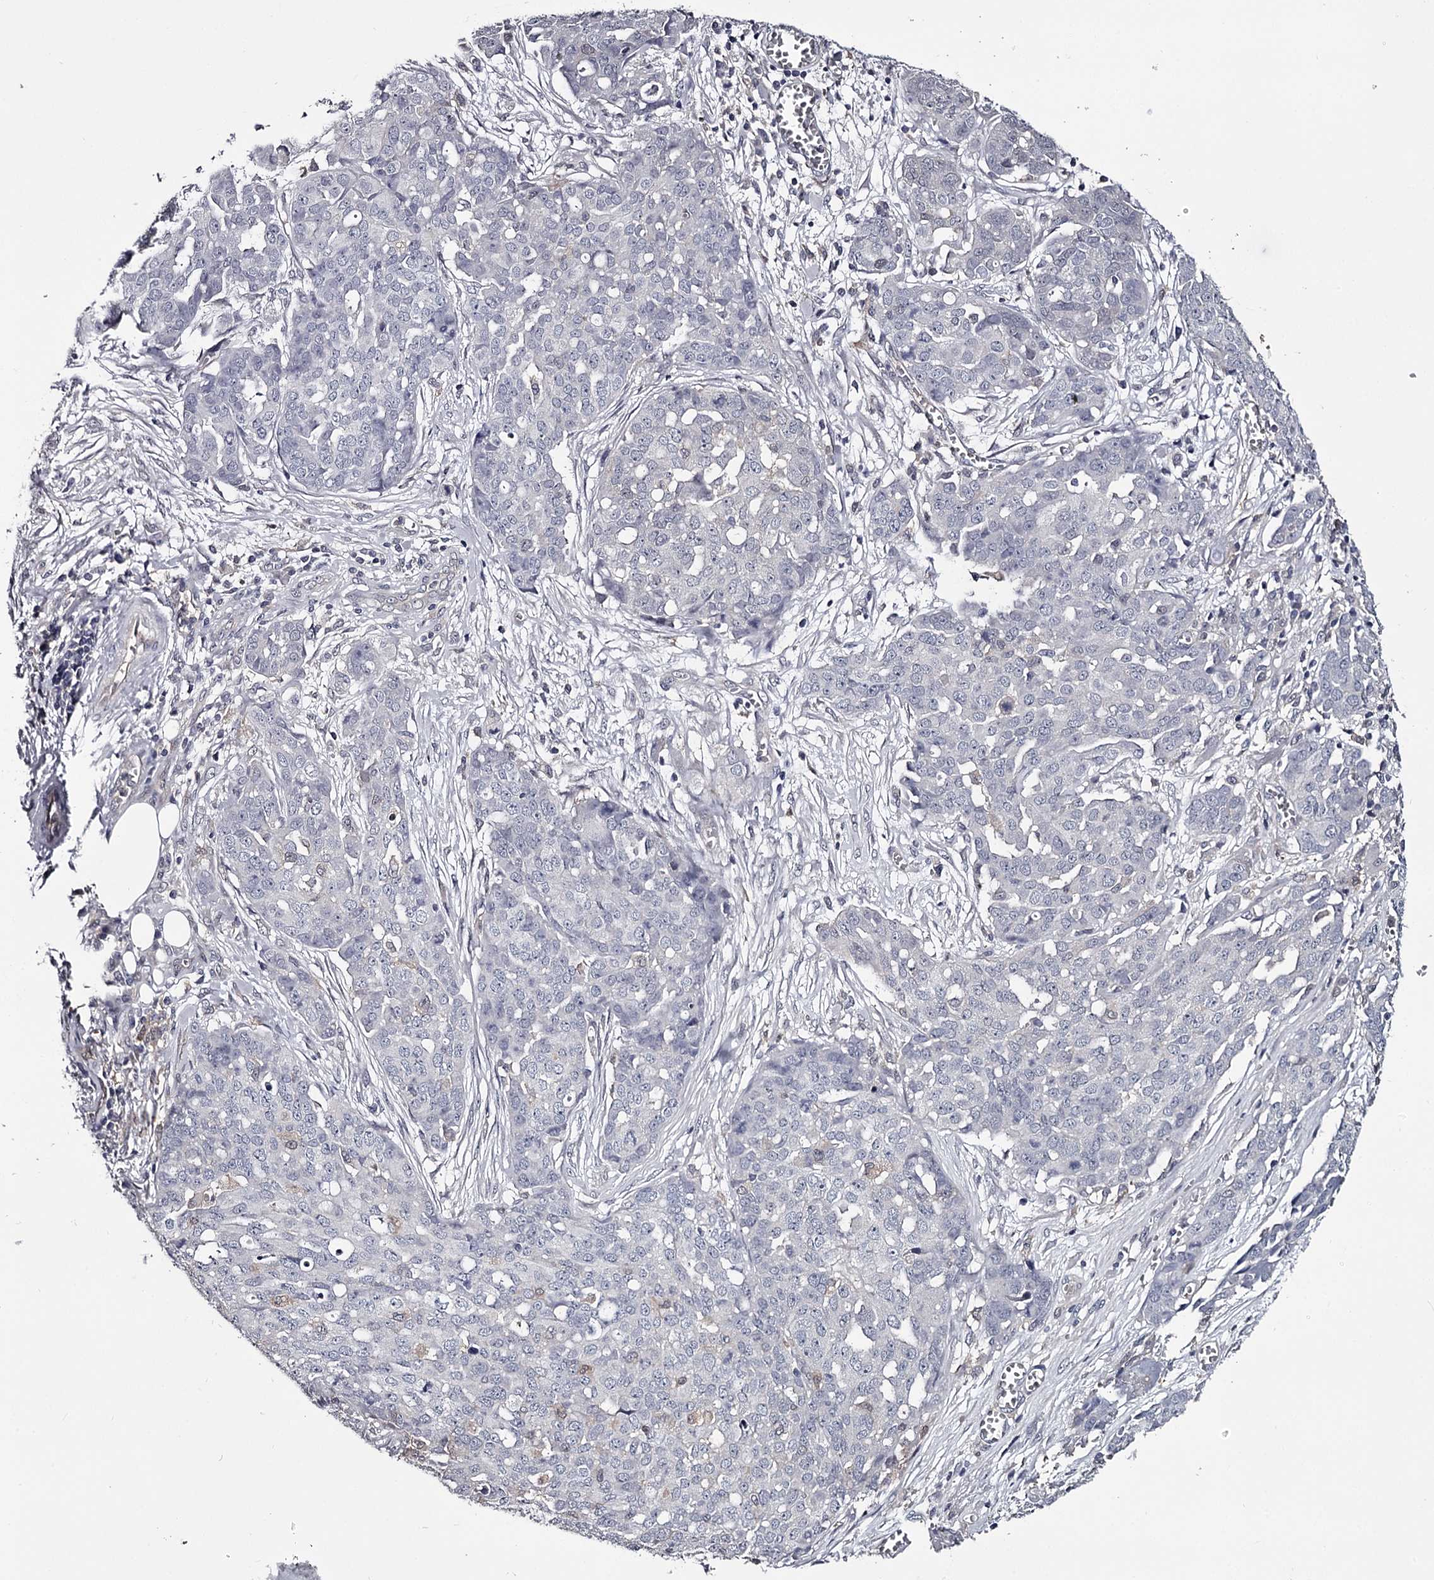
{"staining": {"intensity": "negative", "quantity": "none", "location": "none"}, "tissue": "ovarian cancer", "cell_type": "Tumor cells", "image_type": "cancer", "snomed": [{"axis": "morphology", "description": "Cystadenocarcinoma, serous, NOS"}, {"axis": "topography", "description": "Soft tissue"}, {"axis": "topography", "description": "Ovary"}], "caption": "Human ovarian cancer (serous cystadenocarcinoma) stained for a protein using immunohistochemistry (IHC) demonstrates no staining in tumor cells.", "gene": "GSTO1", "patient": {"sex": "female", "age": 57}}